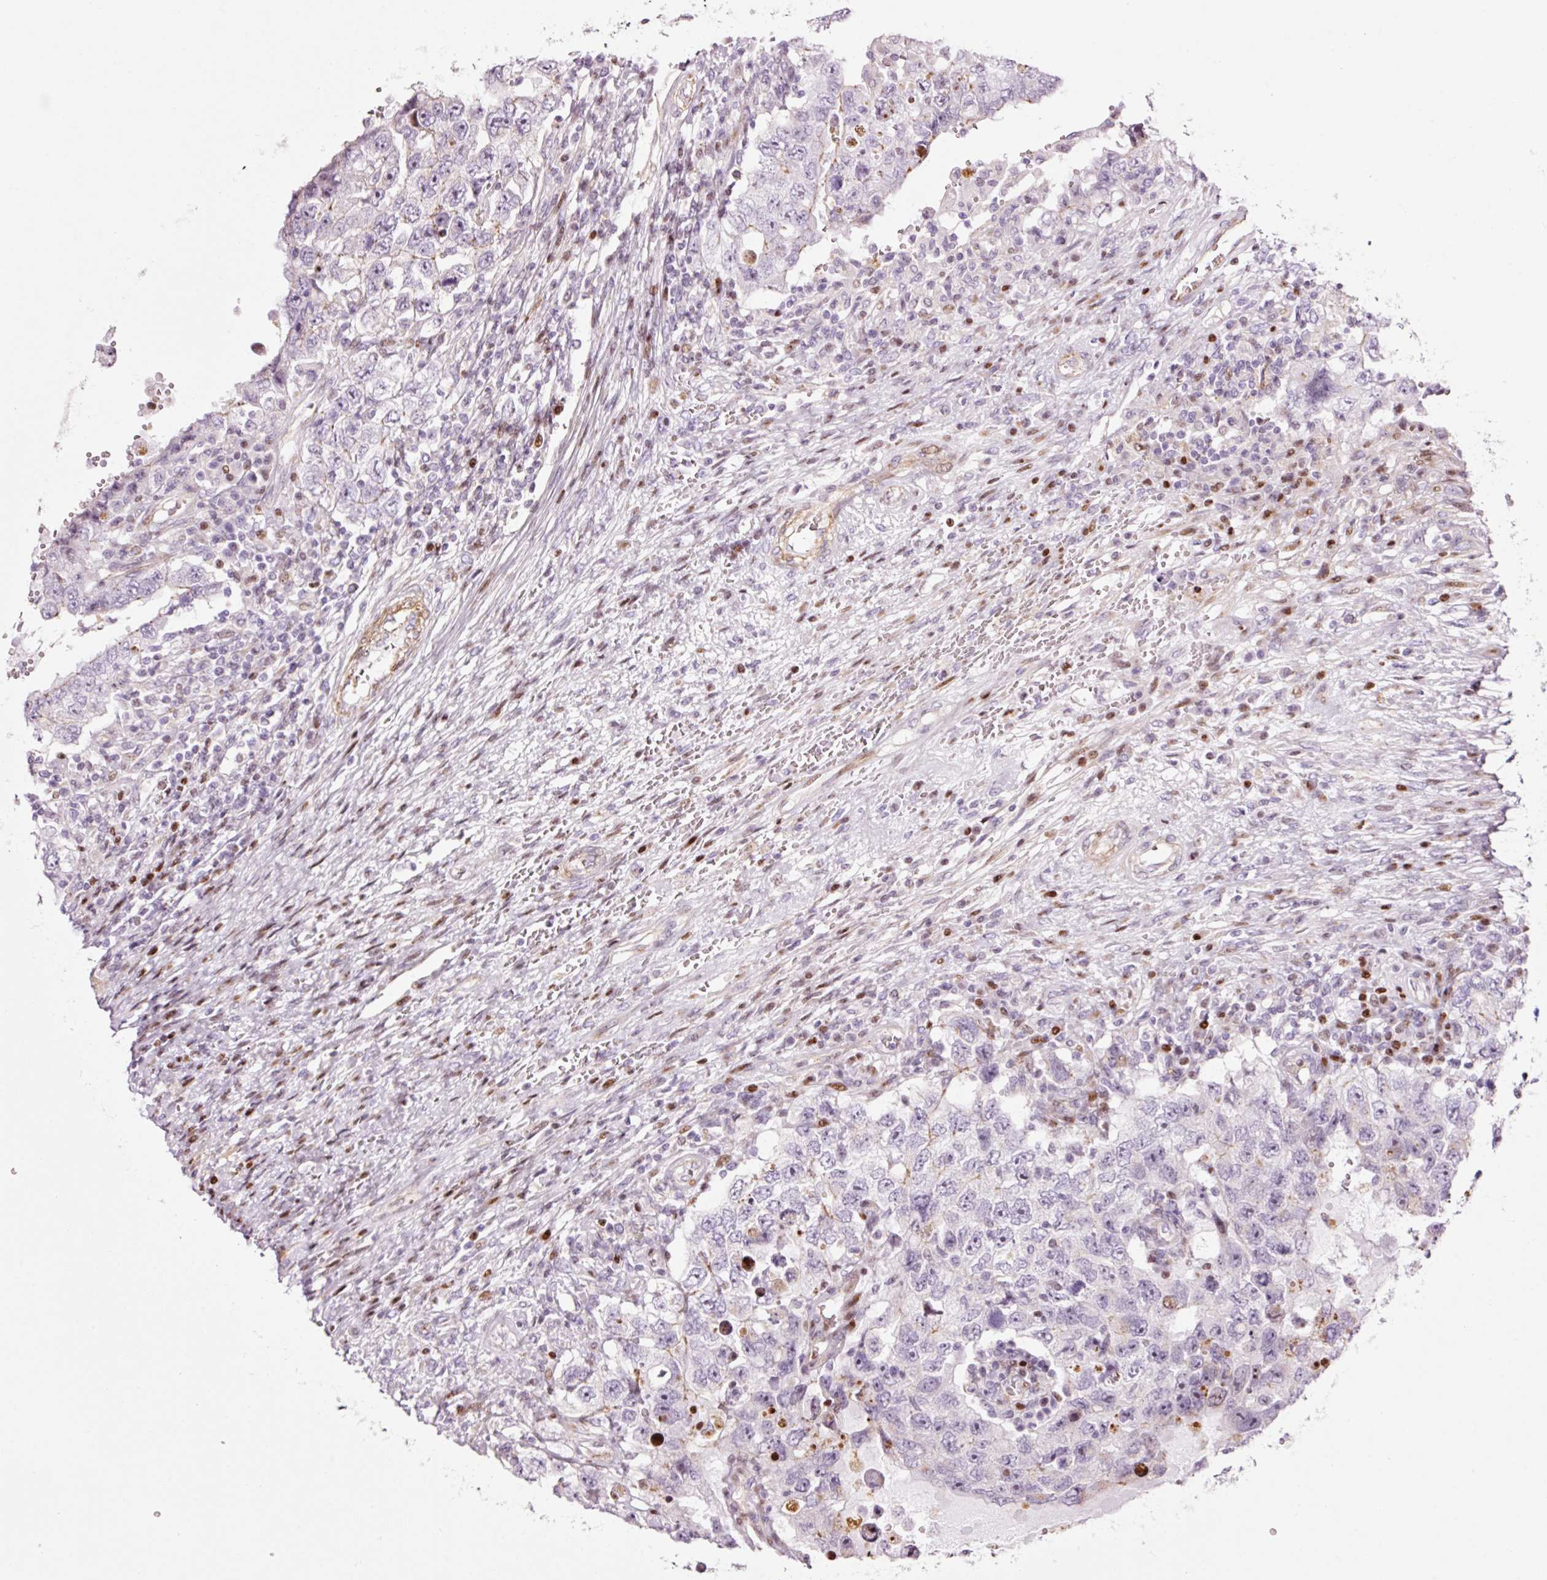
{"staining": {"intensity": "negative", "quantity": "none", "location": "none"}, "tissue": "testis cancer", "cell_type": "Tumor cells", "image_type": "cancer", "snomed": [{"axis": "morphology", "description": "Carcinoma, Embryonal, NOS"}, {"axis": "topography", "description": "Testis"}], "caption": "DAB (3,3'-diaminobenzidine) immunohistochemical staining of testis cancer (embryonal carcinoma) displays no significant staining in tumor cells.", "gene": "ANKRD20A1", "patient": {"sex": "male", "age": 26}}